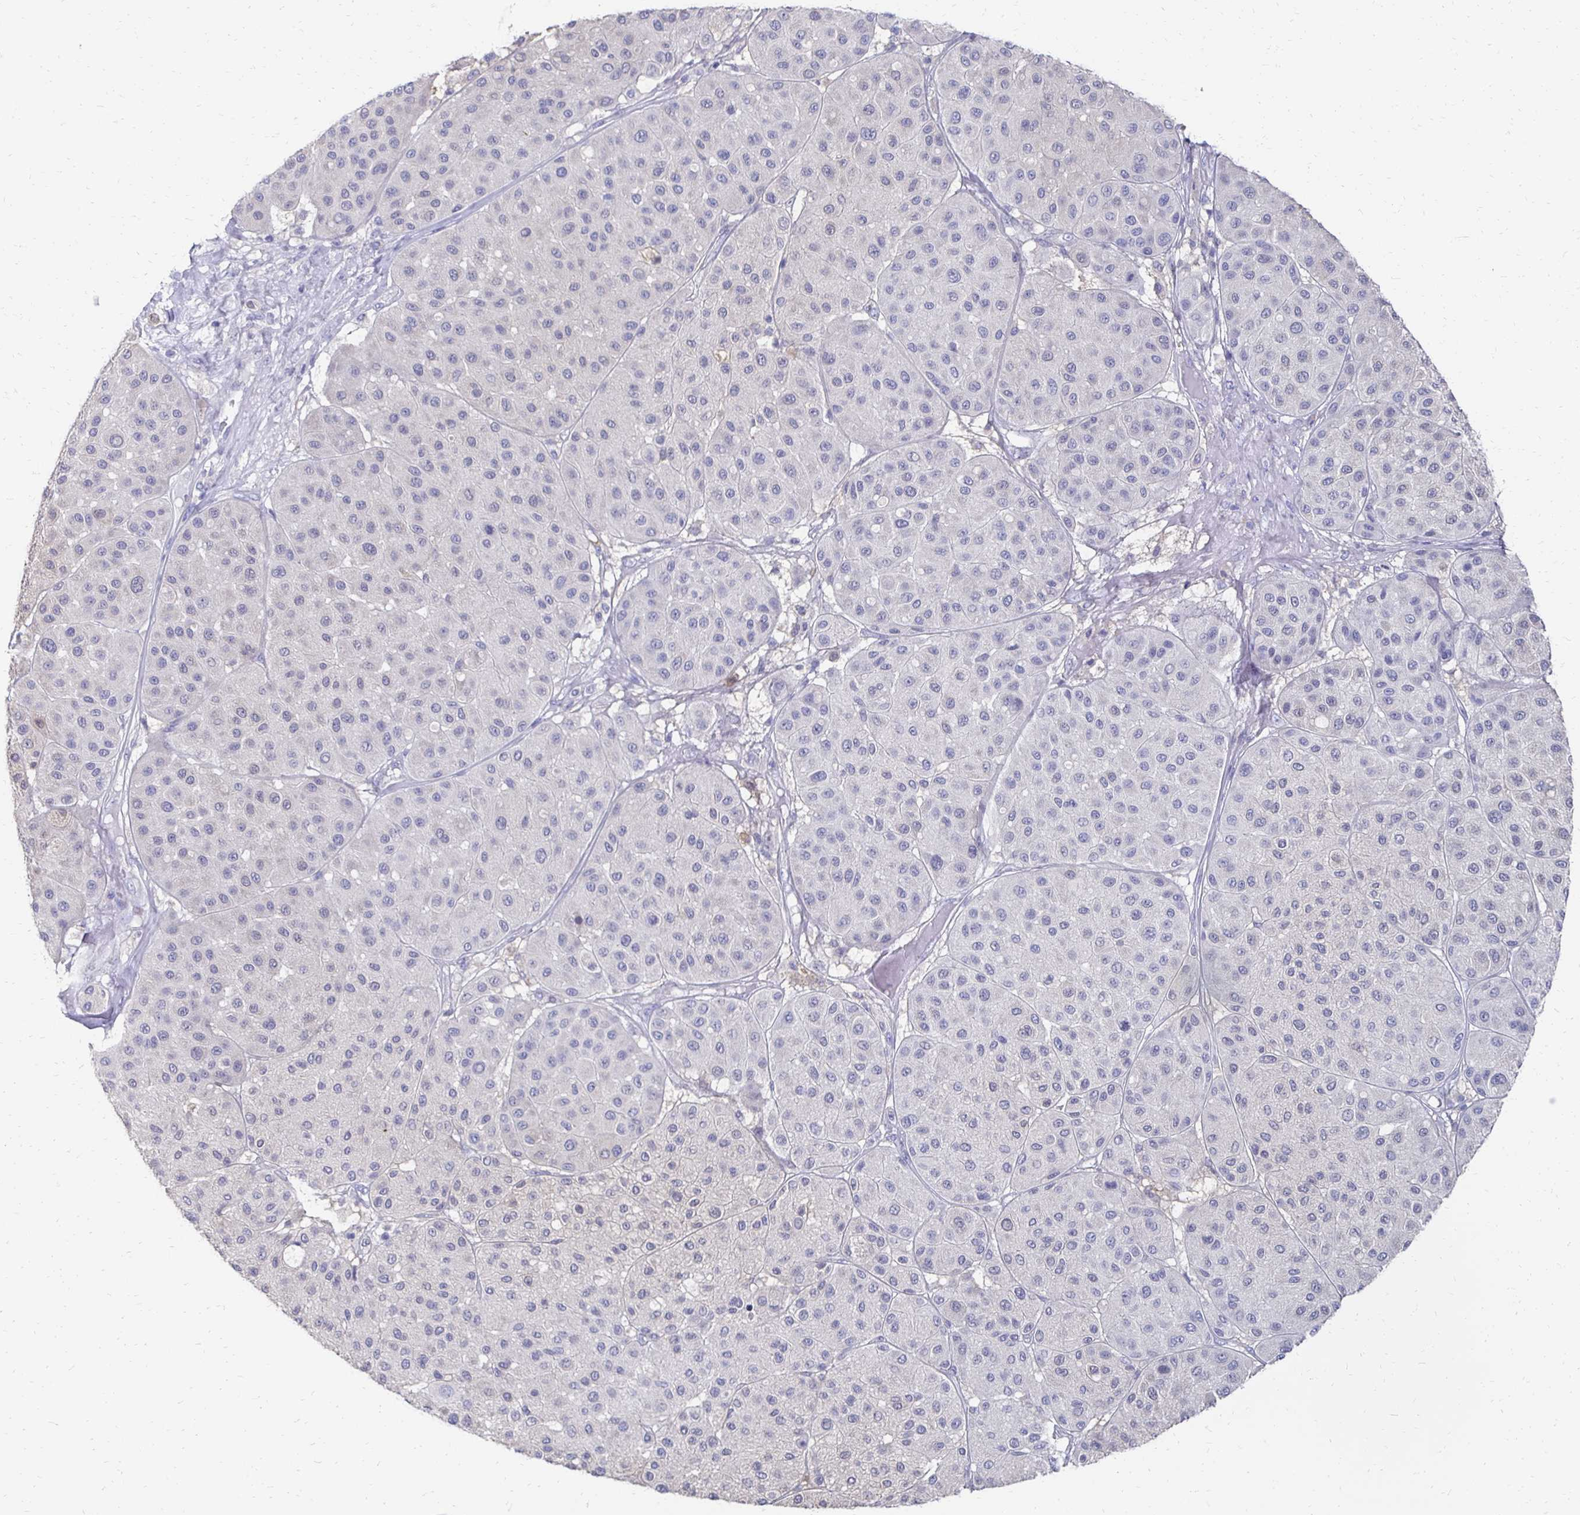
{"staining": {"intensity": "negative", "quantity": "none", "location": "none"}, "tissue": "melanoma", "cell_type": "Tumor cells", "image_type": "cancer", "snomed": [{"axis": "morphology", "description": "Malignant melanoma, Metastatic site"}, {"axis": "topography", "description": "Smooth muscle"}], "caption": "Tumor cells show no significant expression in malignant melanoma (metastatic site).", "gene": "SYCP3", "patient": {"sex": "male", "age": 41}}